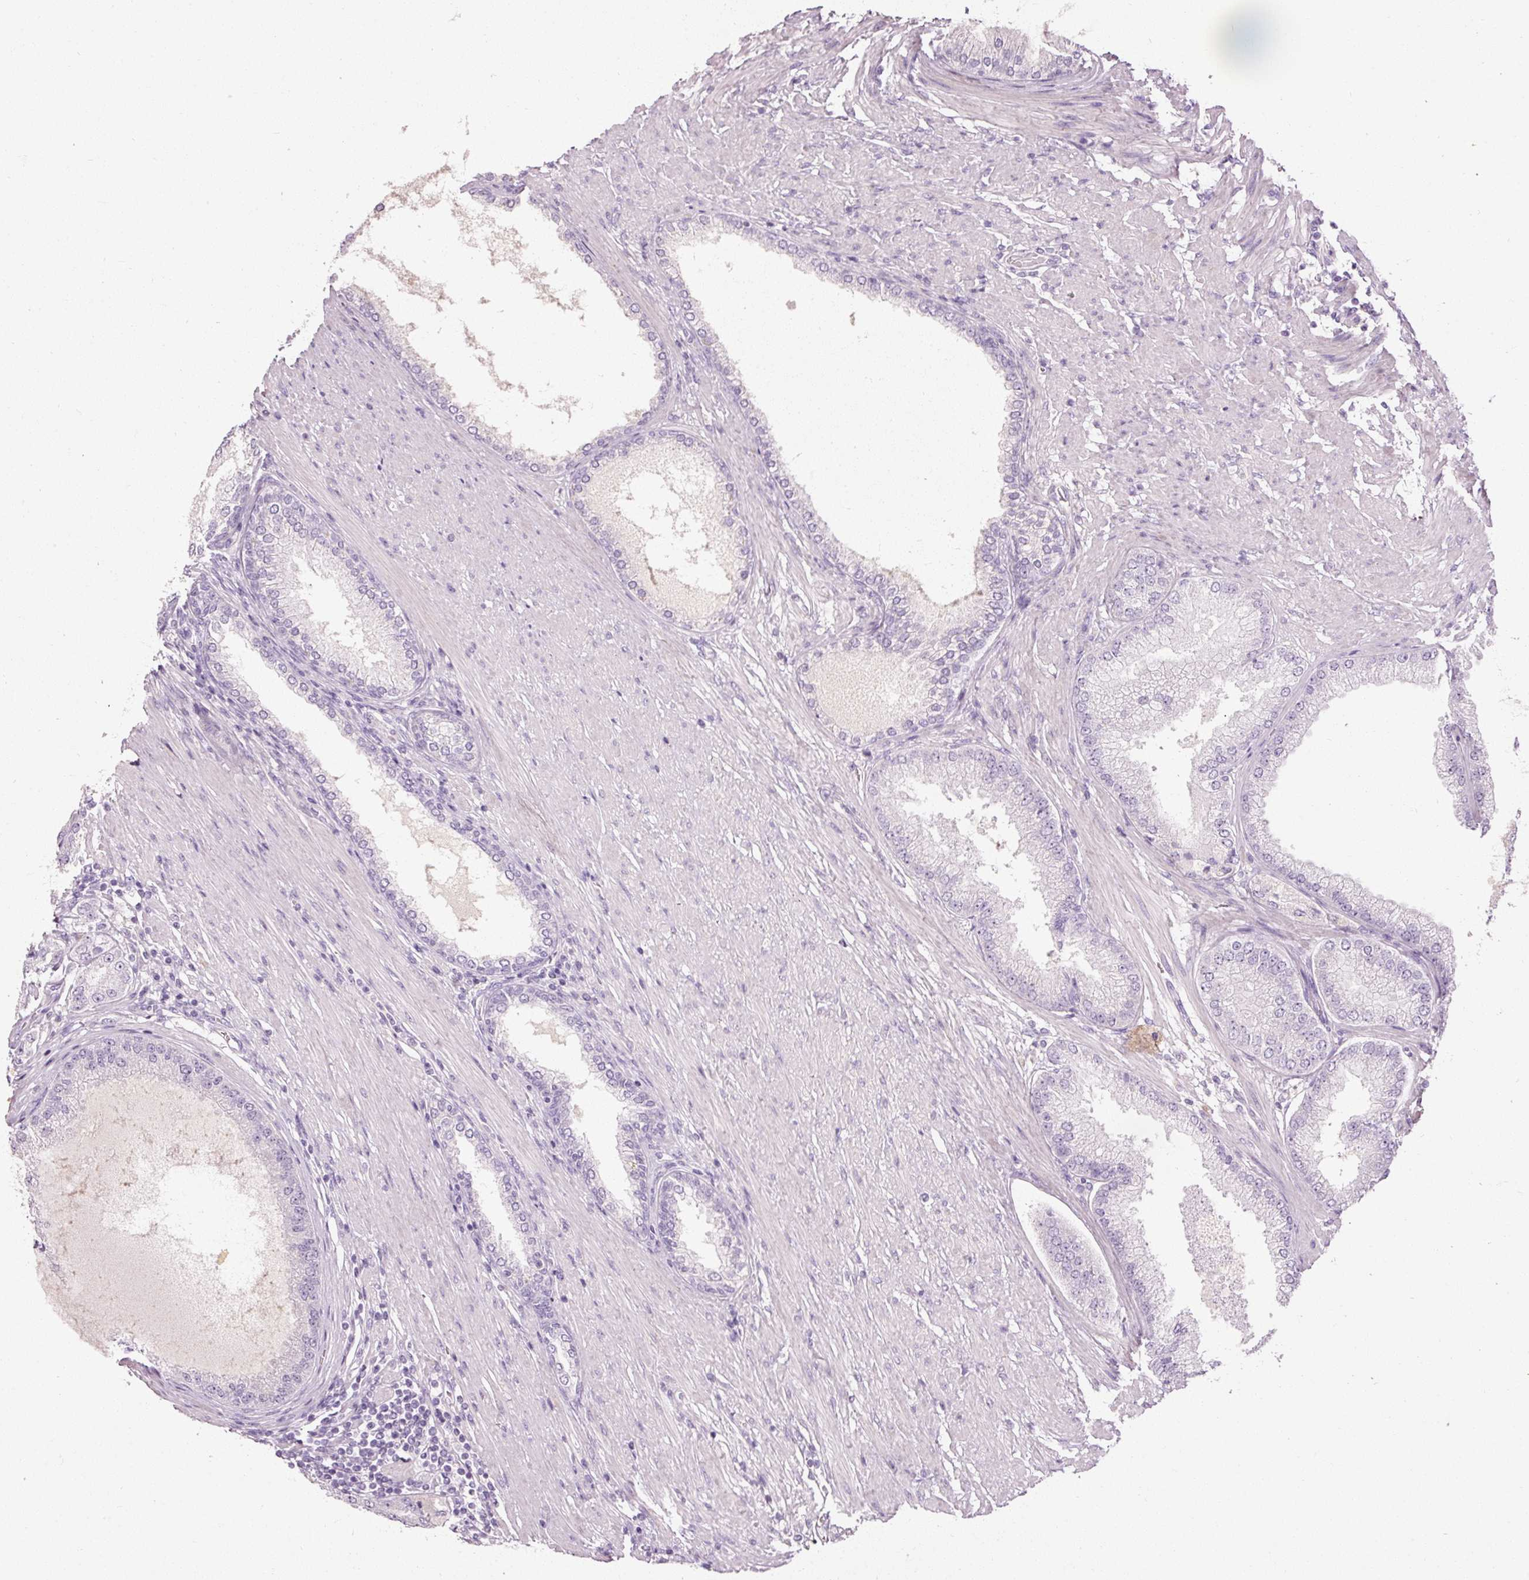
{"staining": {"intensity": "negative", "quantity": "none", "location": "none"}, "tissue": "prostate cancer", "cell_type": "Tumor cells", "image_type": "cancer", "snomed": [{"axis": "morphology", "description": "Adenocarcinoma, High grade"}, {"axis": "topography", "description": "Prostate"}], "caption": "This is an immunohistochemistry (IHC) histopathology image of adenocarcinoma (high-grade) (prostate). There is no positivity in tumor cells.", "gene": "MUC5AC", "patient": {"sex": "male", "age": 71}}